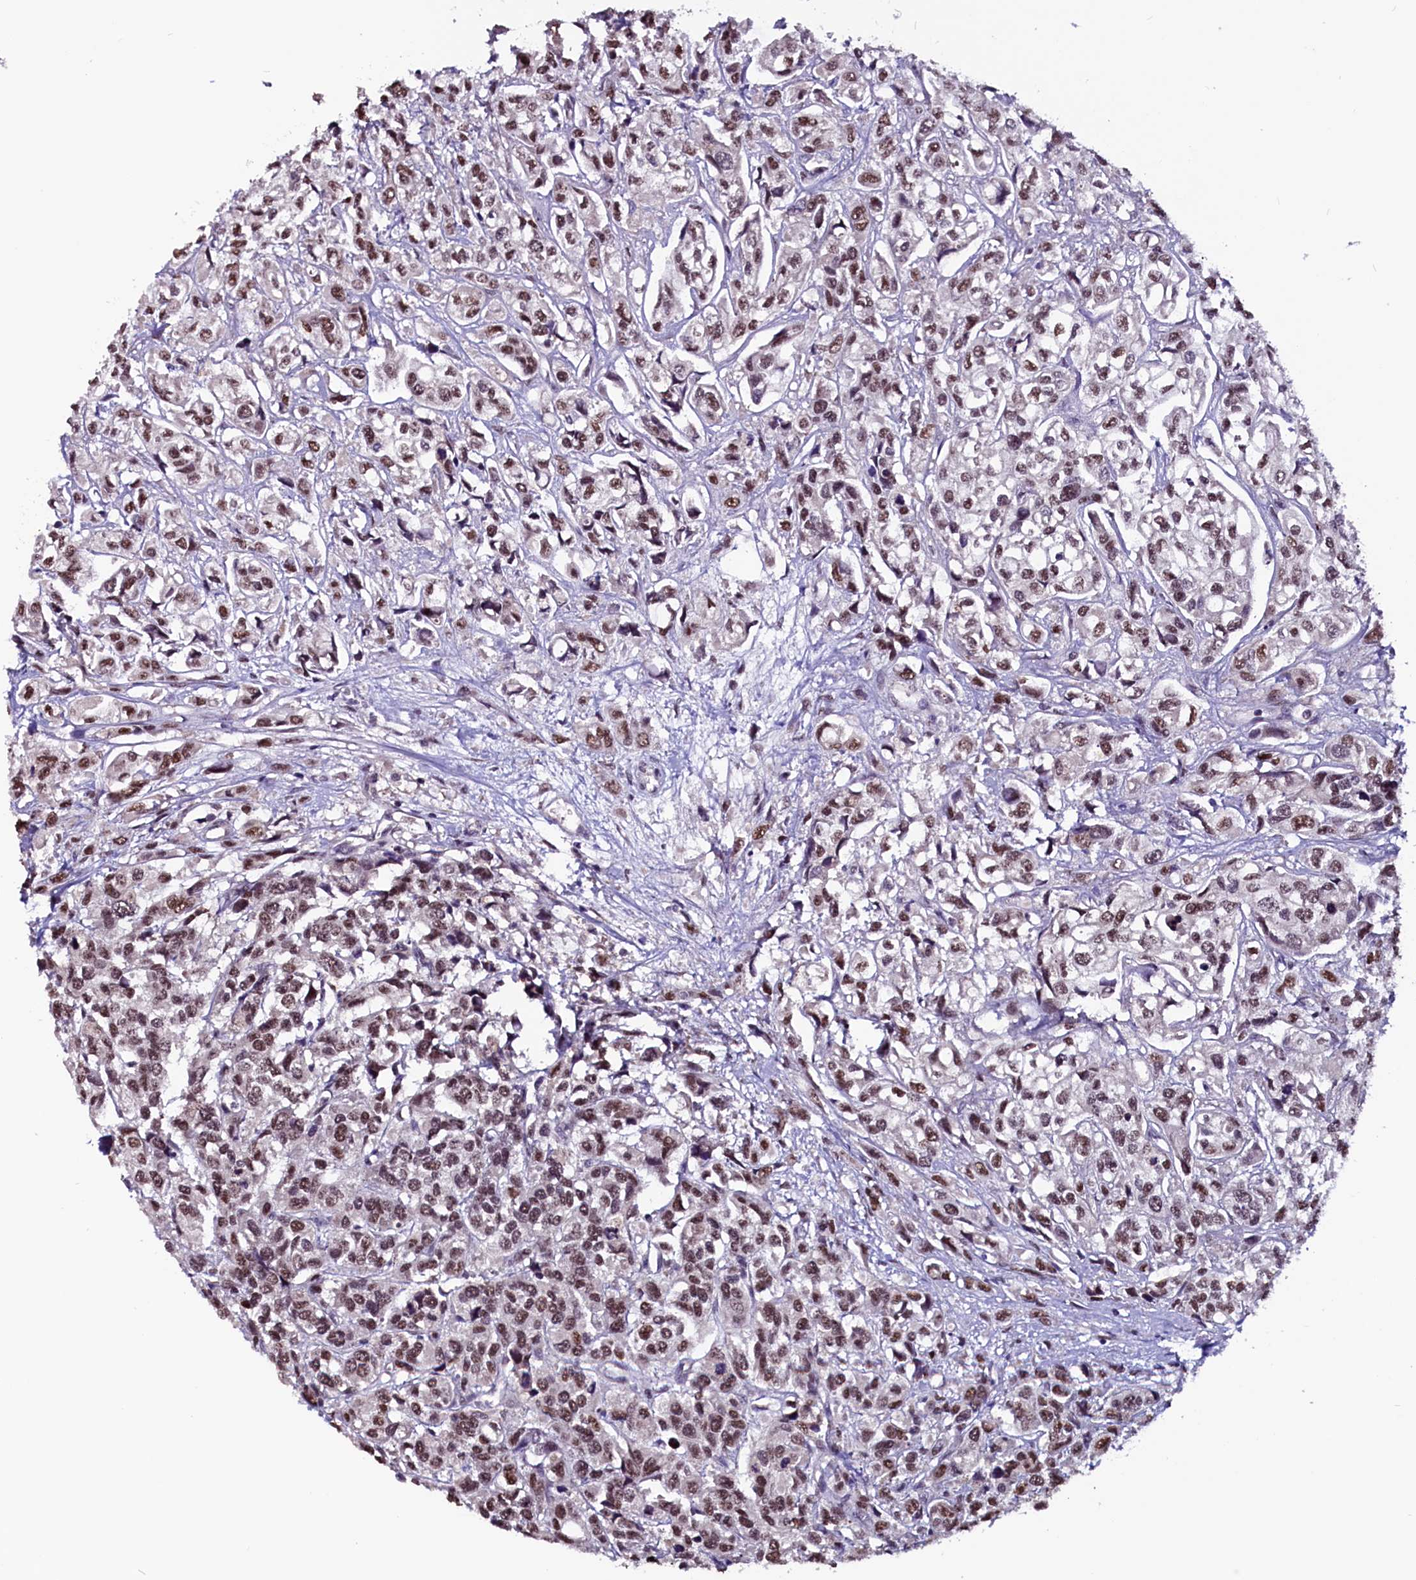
{"staining": {"intensity": "moderate", "quantity": "25%-75%", "location": "nuclear"}, "tissue": "urothelial cancer", "cell_type": "Tumor cells", "image_type": "cancer", "snomed": [{"axis": "morphology", "description": "Urothelial carcinoma, High grade"}, {"axis": "topography", "description": "Urinary bladder"}], "caption": "Urothelial cancer was stained to show a protein in brown. There is medium levels of moderate nuclear expression in approximately 25%-75% of tumor cells.", "gene": "RNMT", "patient": {"sex": "male", "age": 67}}